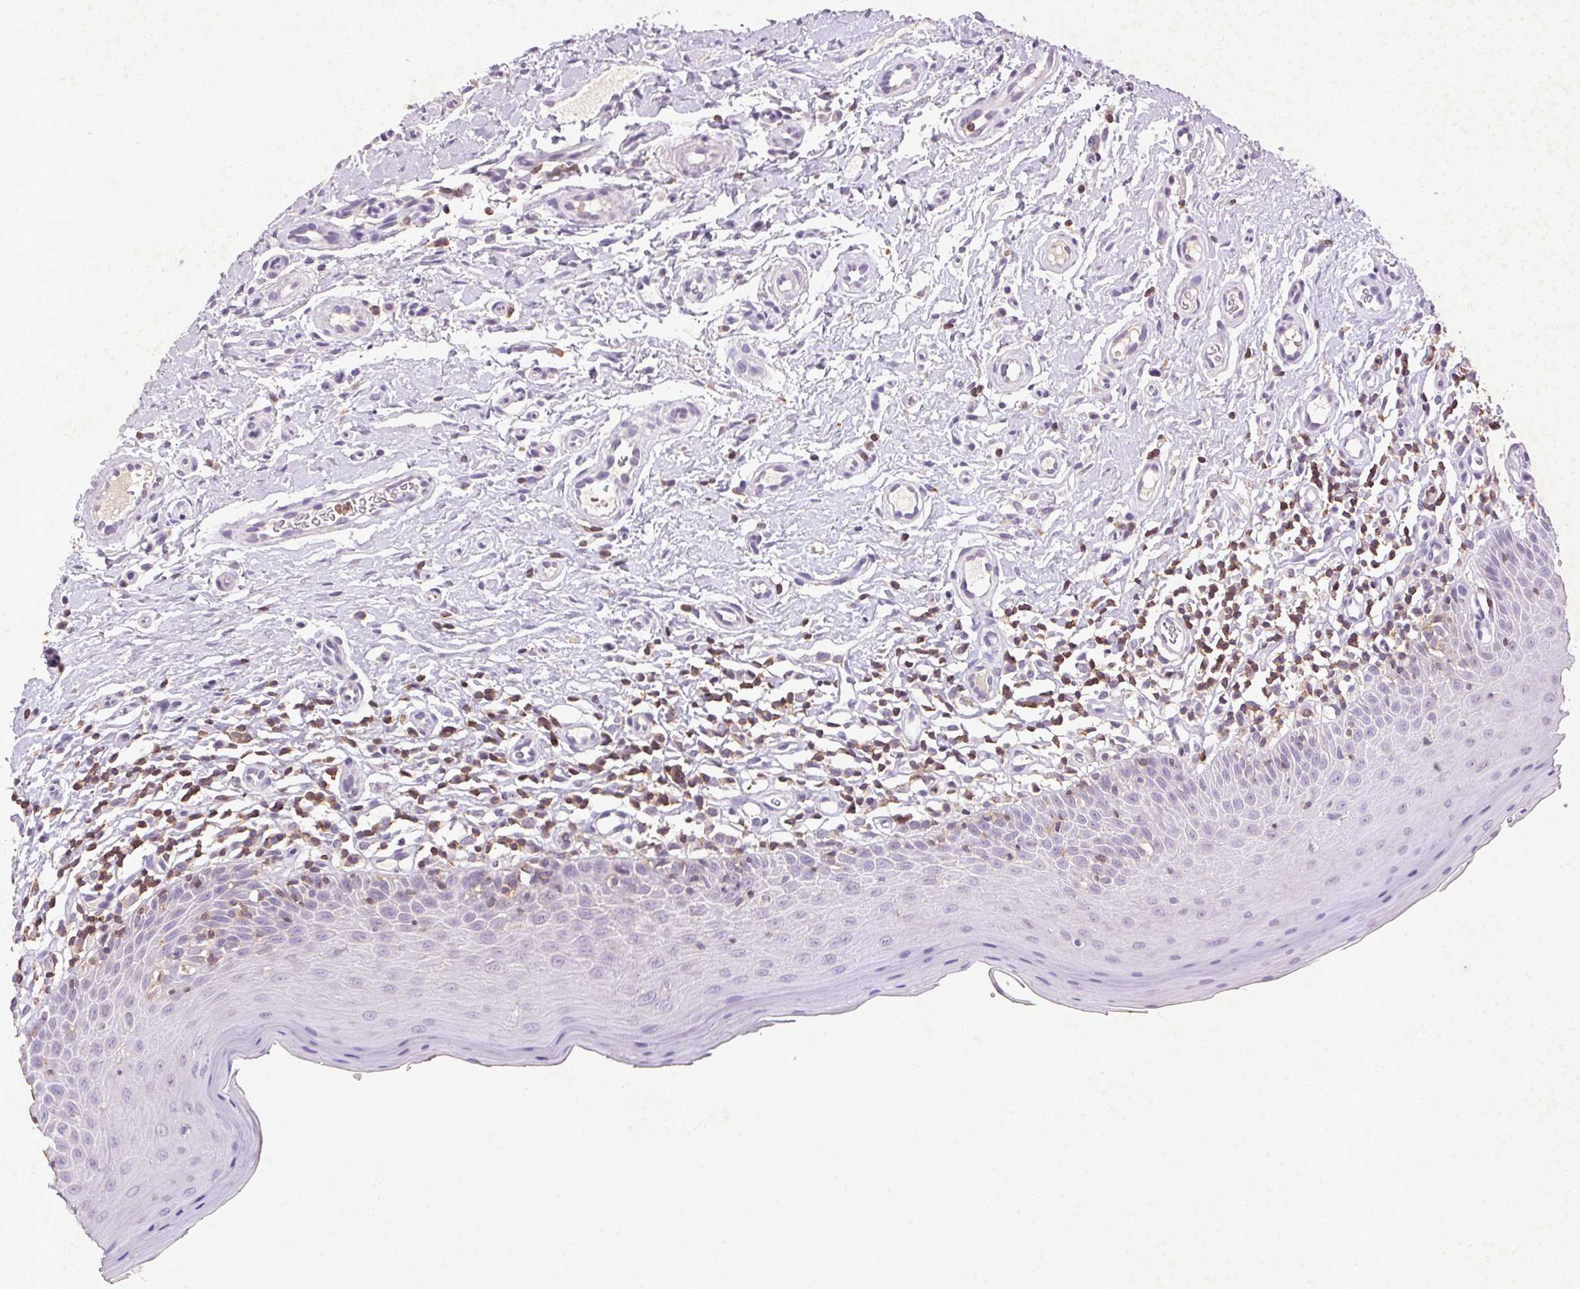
{"staining": {"intensity": "negative", "quantity": "none", "location": "none"}, "tissue": "oral mucosa", "cell_type": "Squamous epithelial cells", "image_type": "normal", "snomed": [{"axis": "morphology", "description": "Normal tissue, NOS"}, {"axis": "topography", "description": "Oral tissue"}, {"axis": "topography", "description": "Tounge, NOS"}], "caption": "The immunohistochemistry micrograph has no significant positivity in squamous epithelial cells of oral mucosa.", "gene": "FNDC7", "patient": {"sex": "female", "age": 58}}